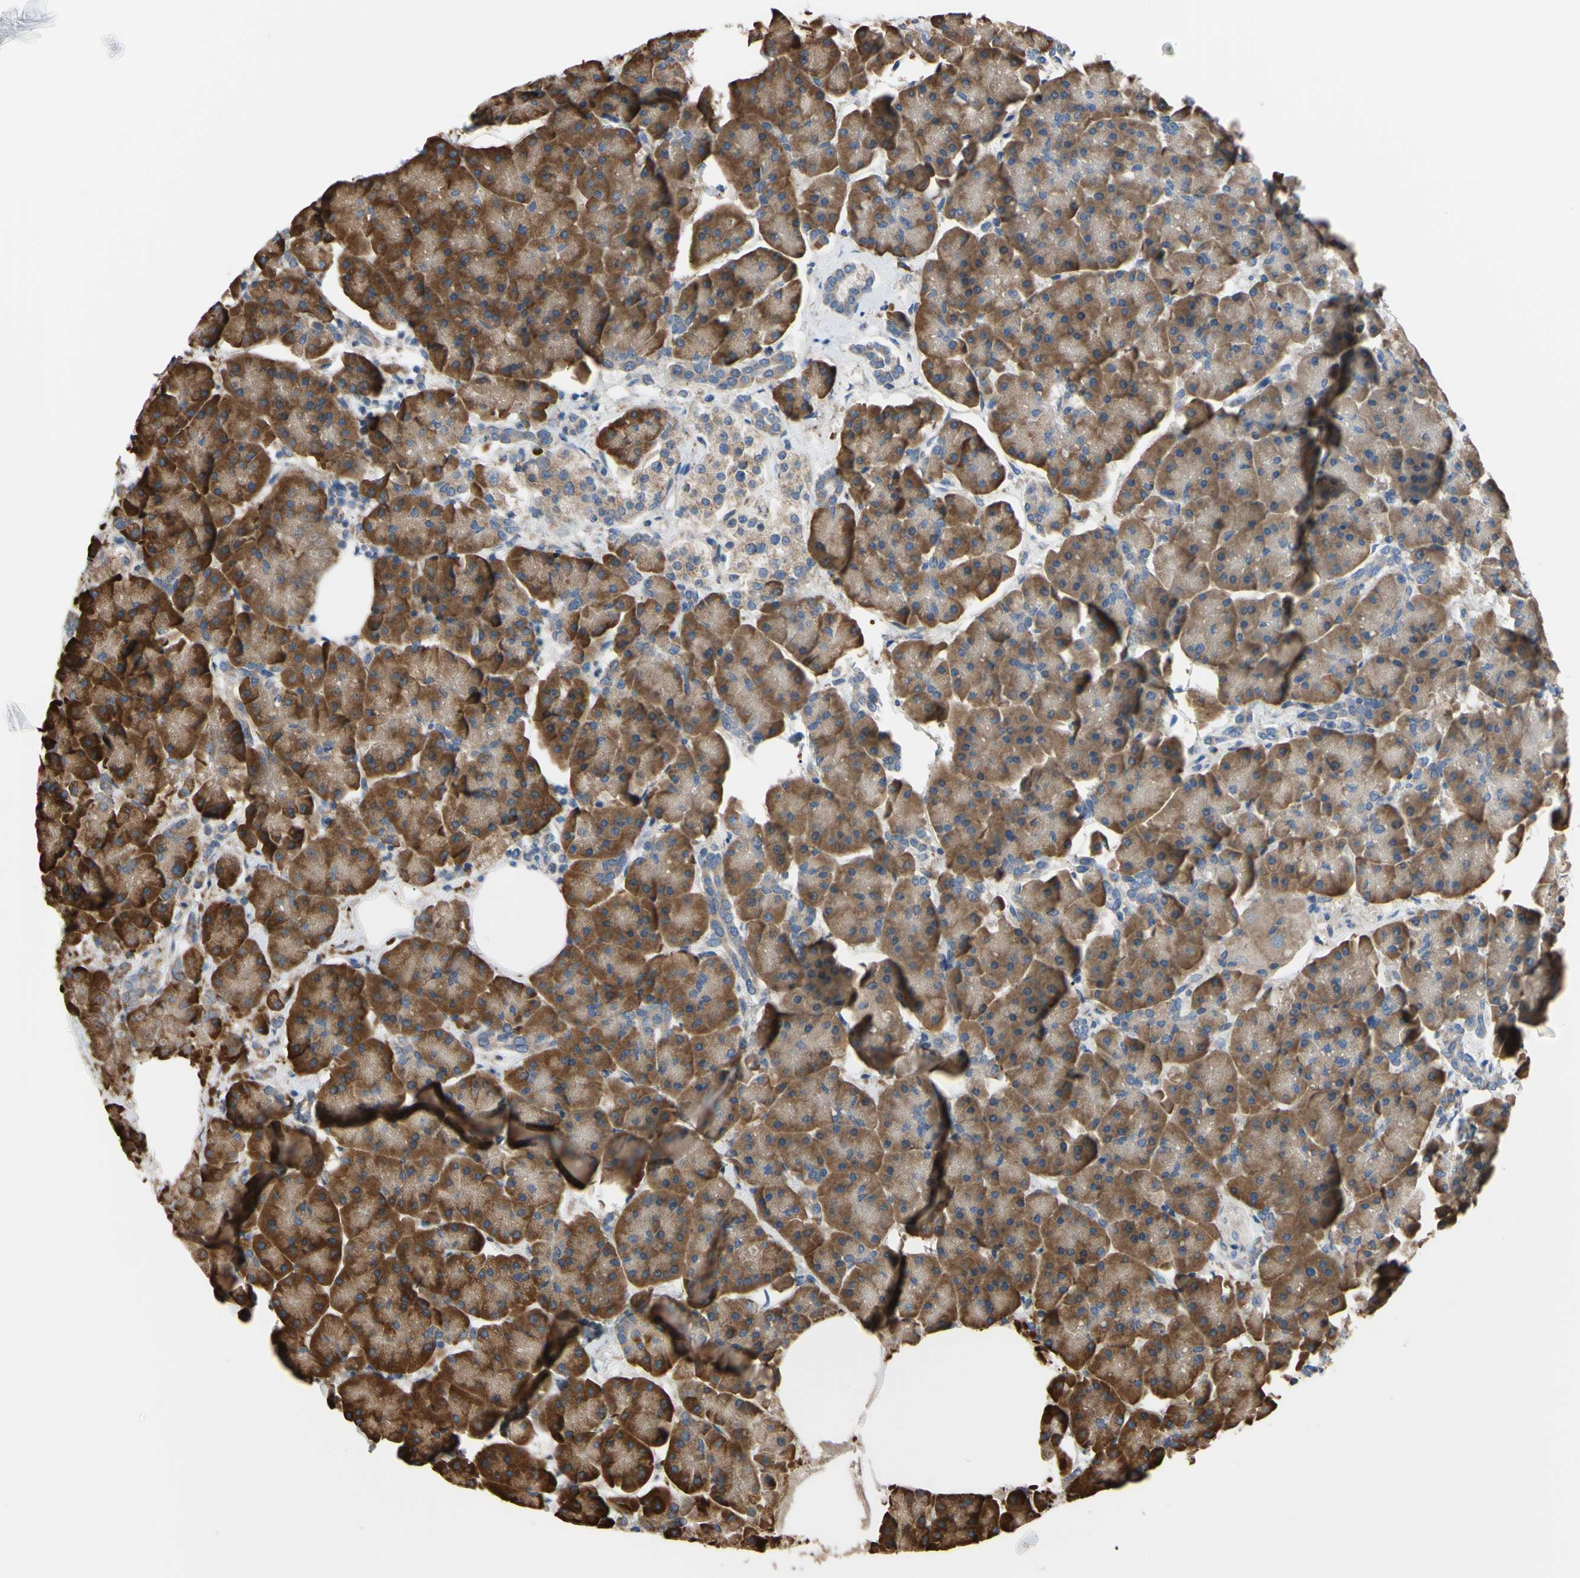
{"staining": {"intensity": "strong", "quantity": ">75%", "location": "cytoplasmic/membranous"}, "tissue": "pancreas", "cell_type": "Exocrine glandular cells", "image_type": "normal", "snomed": [{"axis": "morphology", "description": "Normal tissue, NOS"}, {"axis": "topography", "description": "Pancreas"}], "caption": "DAB immunohistochemical staining of unremarkable pancreas shows strong cytoplasmic/membranous protein positivity in approximately >75% of exocrine glandular cells.", "gene": "BMF", "patient": {"sex": "female", "age": 70}}